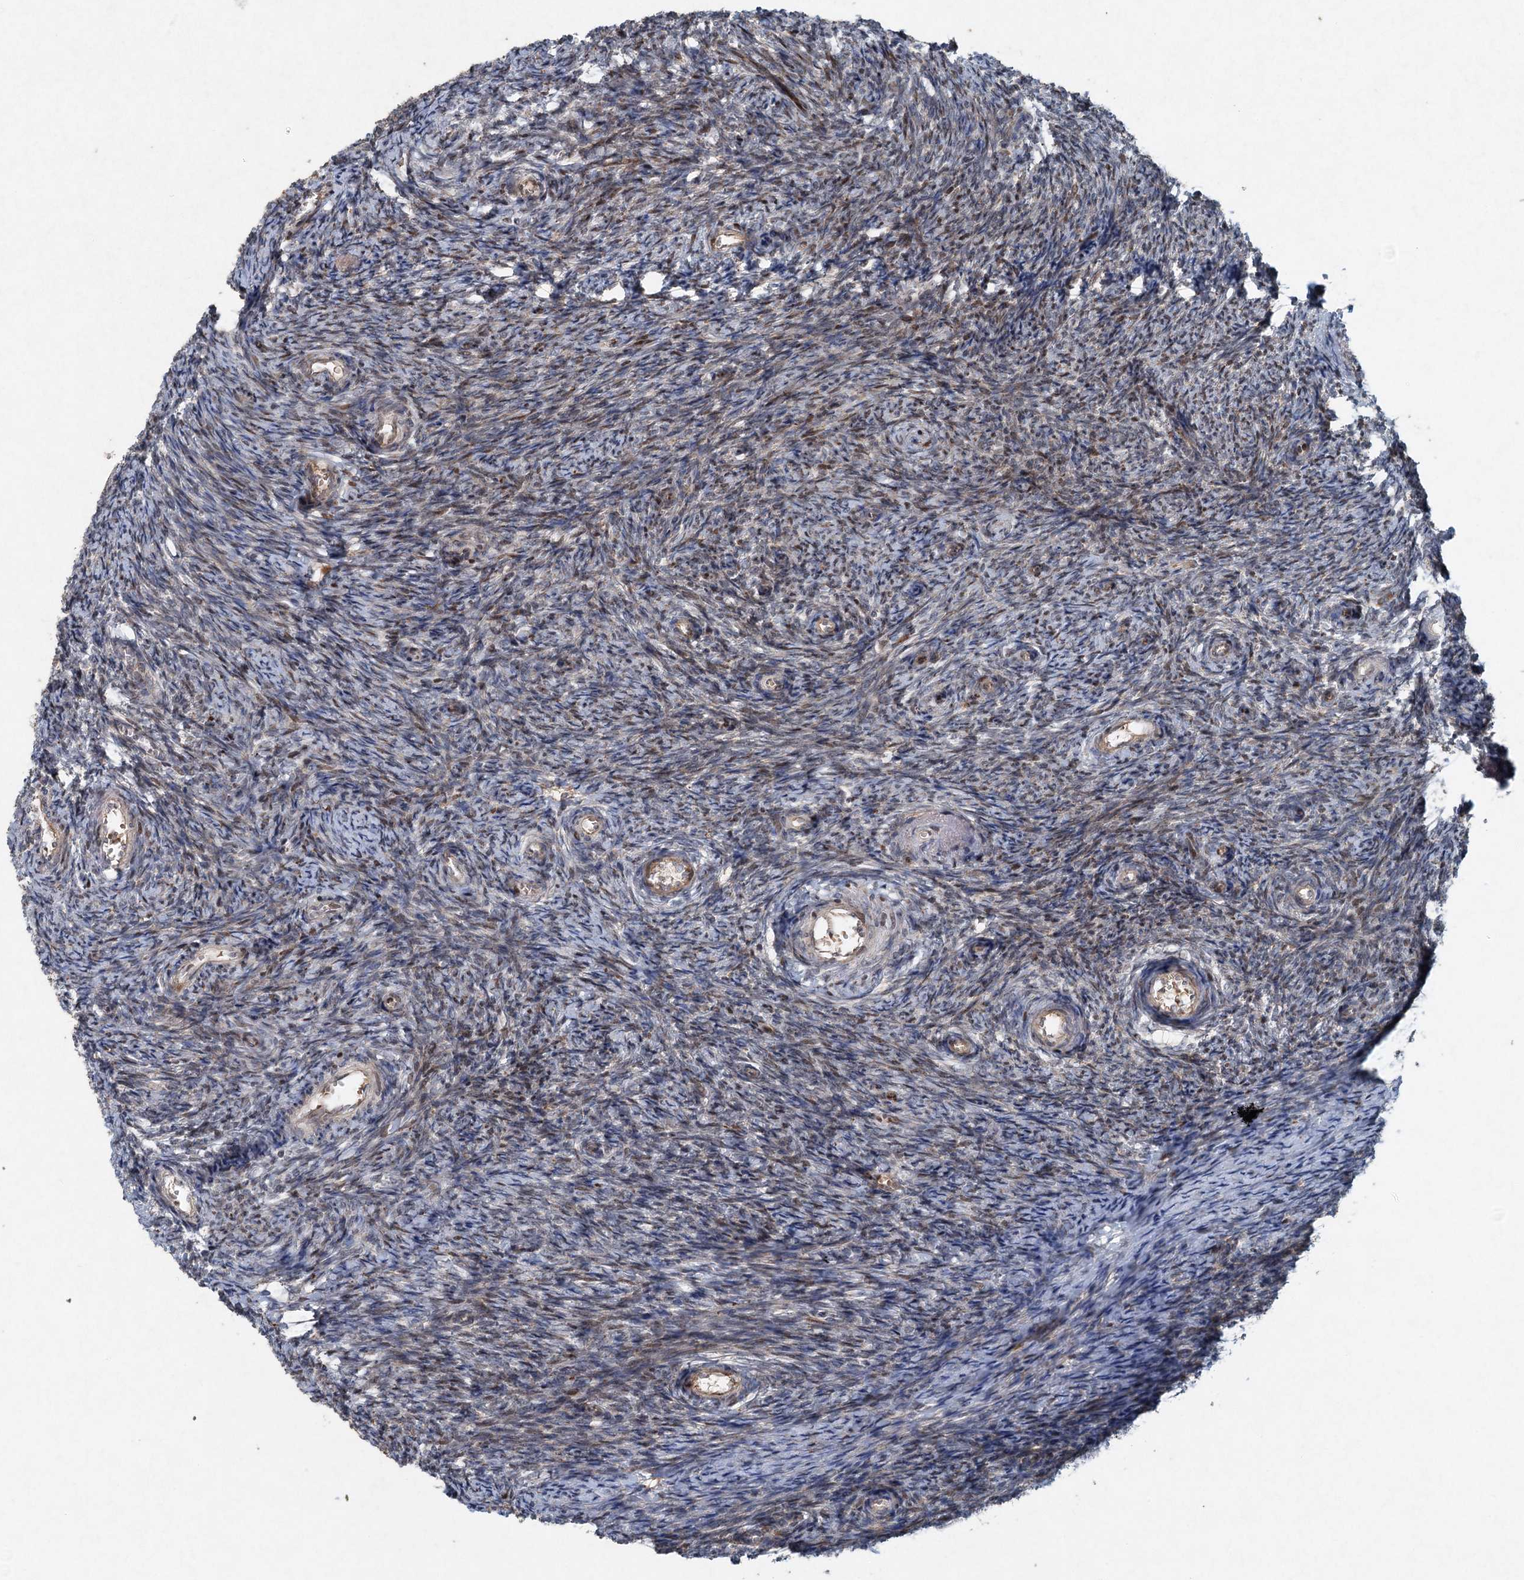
{"staining": {"intensity": "weak", "quantity": "25%-75%", "location": "cytoplasmic/membranous,nuclear"}, "tissue": "ovary", "cell_type": "Ovarian stroma cells", "image_type": "normal", "snomed": [{"axis": "morphology", "description": "Normal tissue, NOS"}, {"axis": "topography", "description": "Ovary"}], "caption": "Immunohistochemistry (IHC) photomicrograph of normal ovary stained for a protein (brown), which demonstrates low levels of weak cytoplasmic/membranous,nuclear staining in approximately 25%-75% of ovarian stroma cells.", "gene": "SRPX2", "patient": {"sex": "female", "age": 44}}